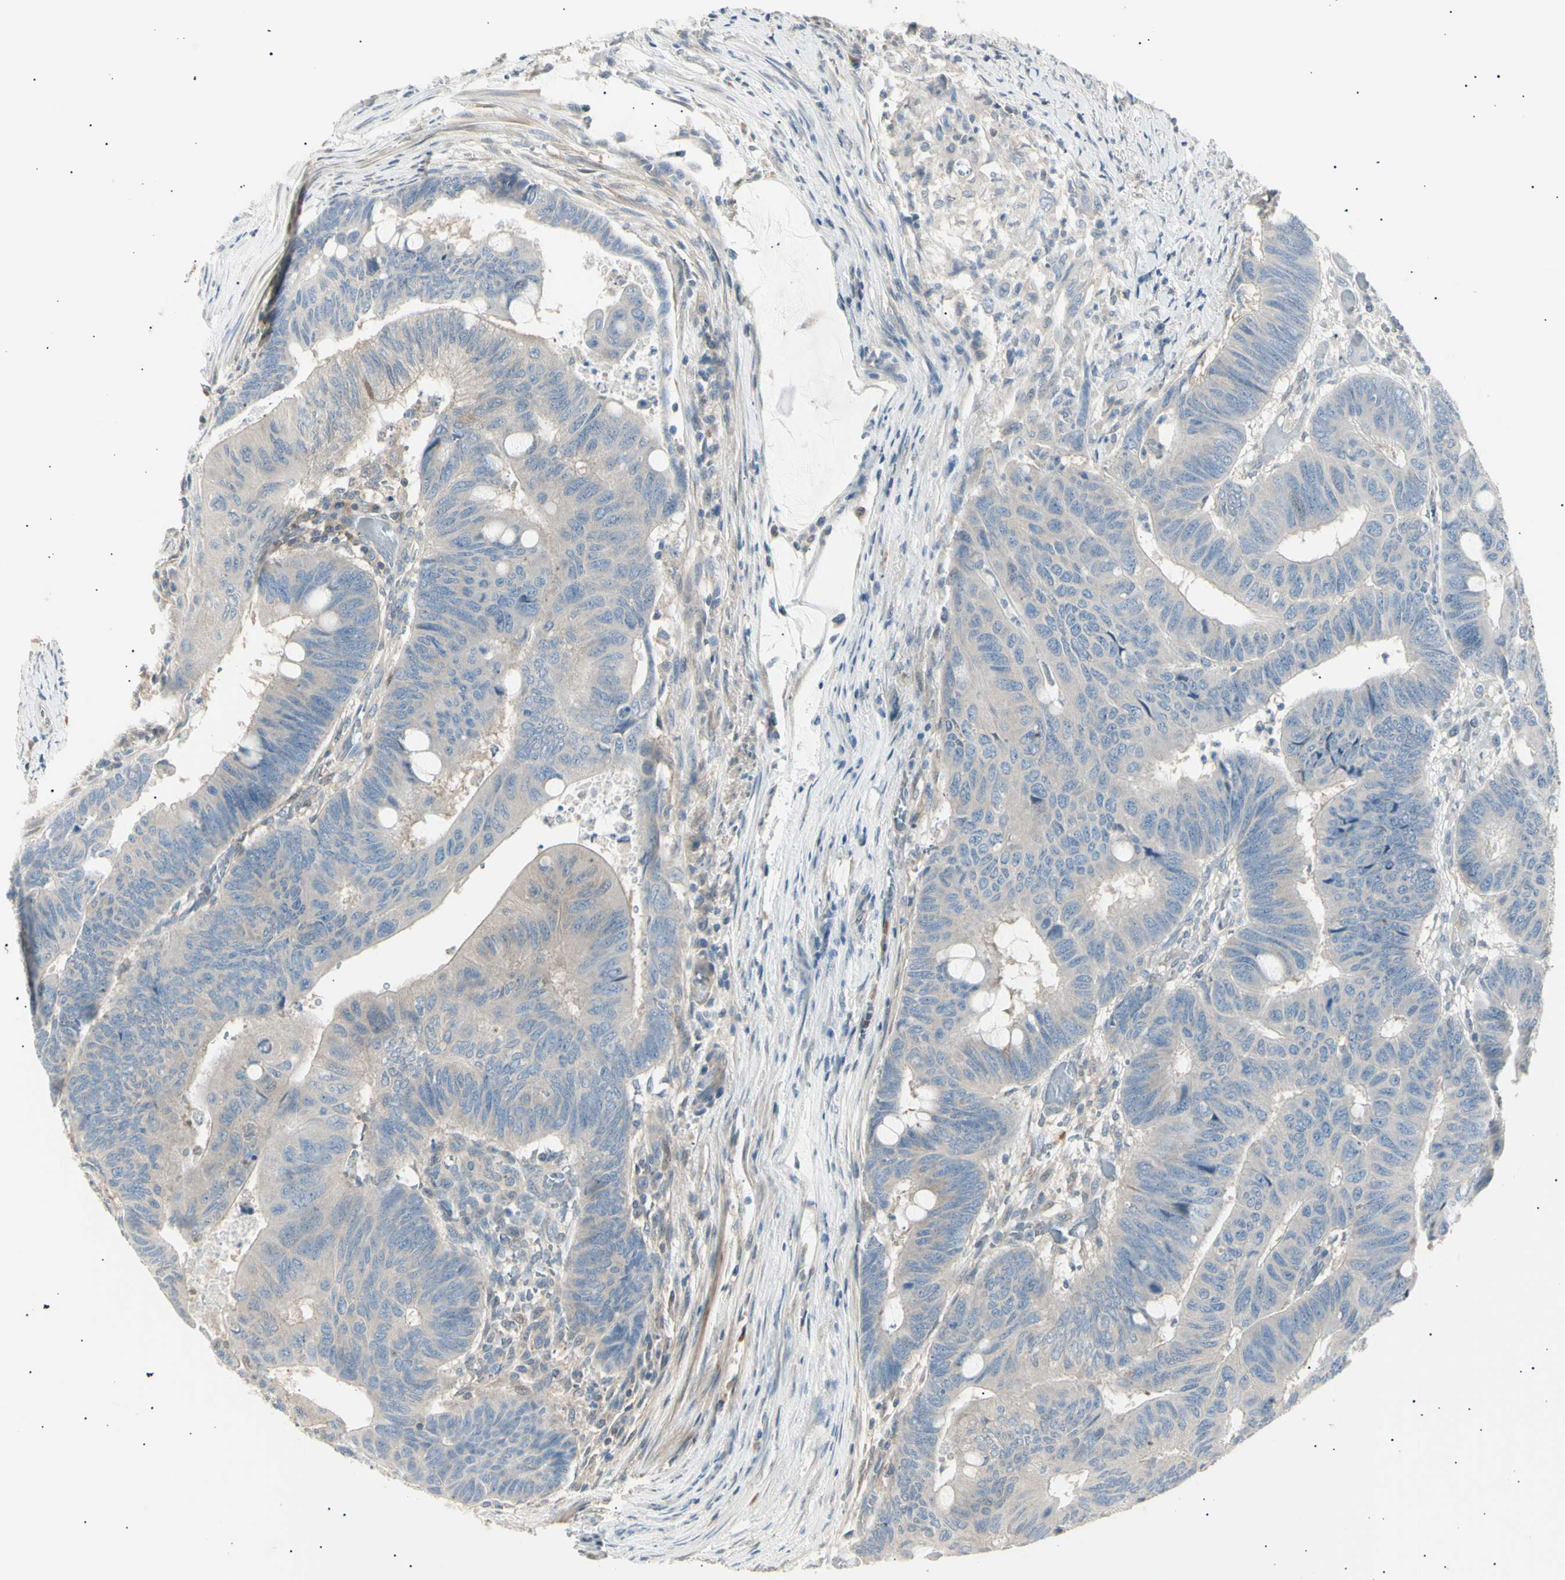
{"staining": {"intensity": "weak", "quantity": "25%-75%", "location": "cytoplasmic/membranous"}, "tissue": "colorectal cancer", "cell_type": "Tumor cells", "image_type": "cancer", "snomed": [{"axis": "morphology", "description": "Normal tissue, NOS"}, {"axis": "morphology", "description": "Adenocarcinoma, NOS"}, {"axis": "topography", "description": "Rectum"}, {"axis": "topography", "description": "Peripheral nerve tissue"}], "caption": "A brown stain highlights weak cytoplasmic/membranous expression of a protein in colorectal cancer (adenocarcinoma) tumor cells. (DAB = brown stain, brightfield microscopy at high magnification).", "gene": "LHPP", "patient": {"sex": "male", "age": 92}}